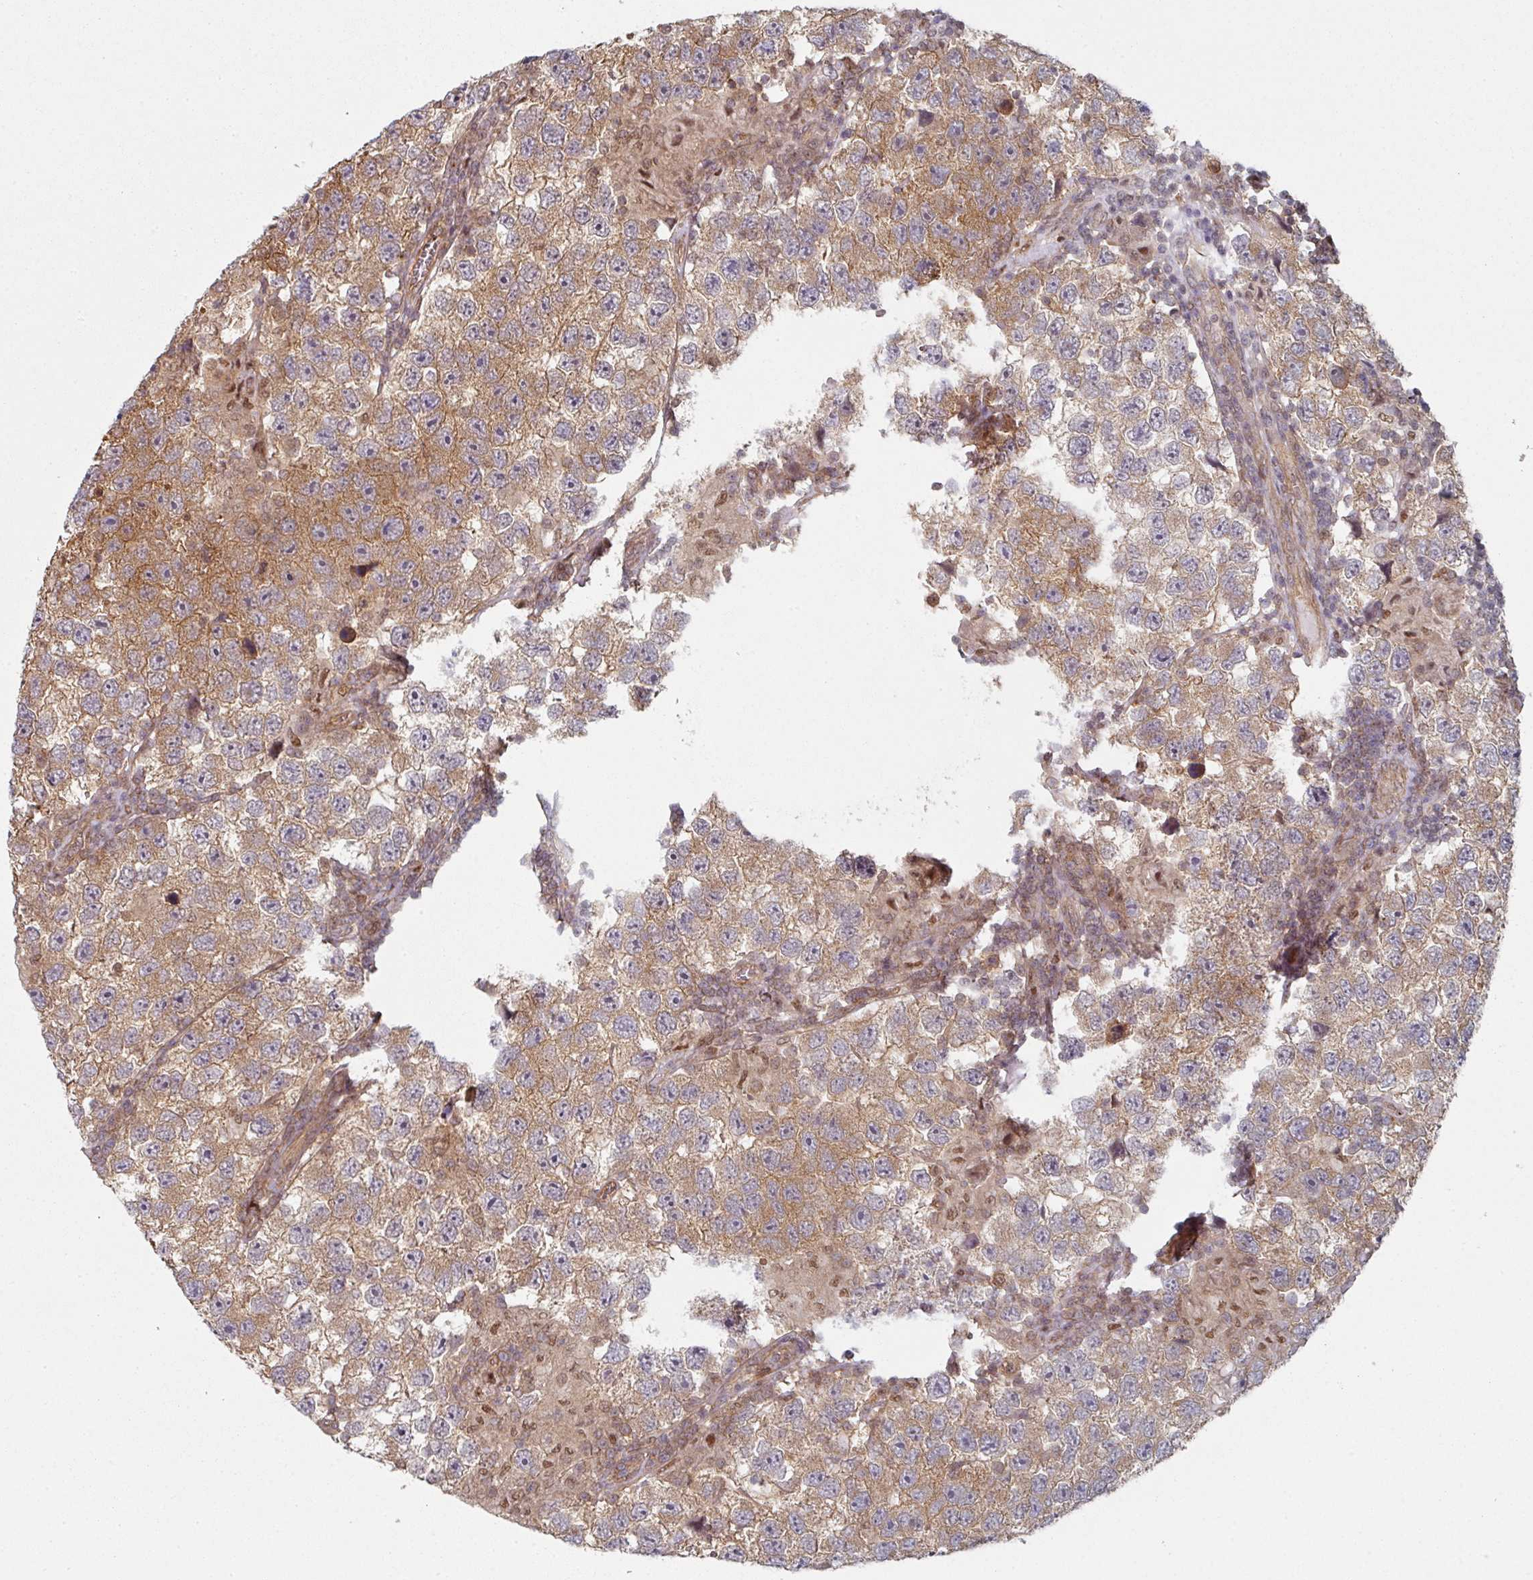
{"staining": {"intensity": "moderate", "quantity": ">75%", "location": "cytoplasmic/membranous"}, "tissue": "testis cancer", "cell_type": "Tumor cells", "image_type": "cancer", "snomed": [{"axis": "morphology", "description": "Seminoma, NOS"}, {"axis": "topography", "description": "Testis"}], "caption": "The photomicrograph demonstrates staining of testis cancer, revealing moderate cytoplasmic/membranous protein expression (brown color) within tumor cells.", "gene": "PSME3IP1", "patient": {"sex": "male", "age": 26}}